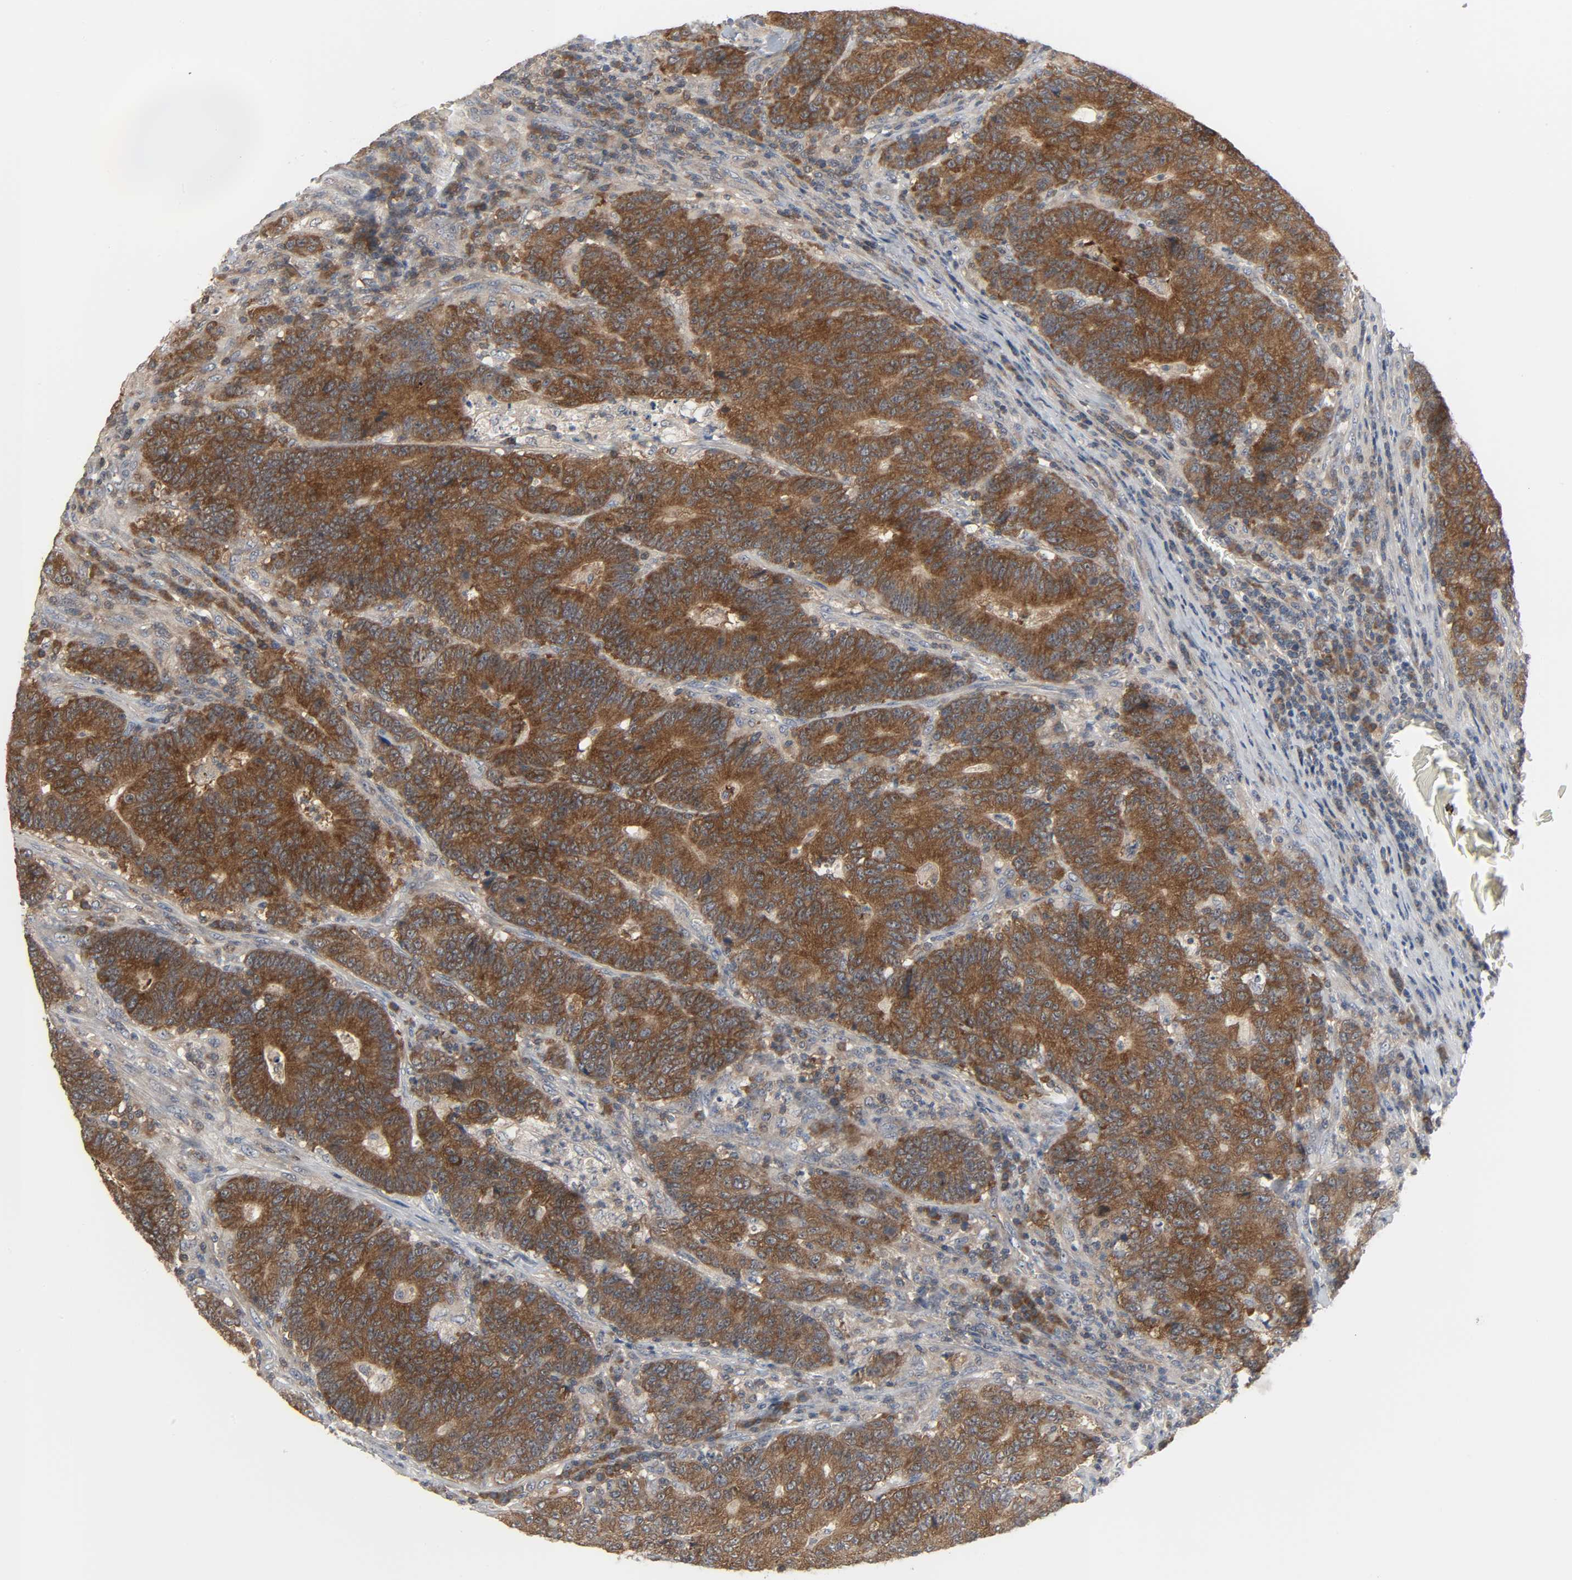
{"staining": {"intensity": "strong", "quantity": ">75%", "location": "cytoplasmic/membranous"}, "tissue": "colorectal cancer", "cell_type": "Tumor cells", "image_type": "cancer", "snomed": [{"axis": "morphology", "description": "Normal tissue, NOS"}, {"axis": "morphology", "description": "Adenocarcinoma, NOS"}, {"axis": "topography", "description": "Colon"}], "caption": "Adenocarcinoma (colorectal) stained with immunohistochemistry shows strong cytoplasmic/membranous staining in approximately >75% of tumor cells.", "gene": "PLEKHA2", "patient": {"sex": "female", "age": 75}}